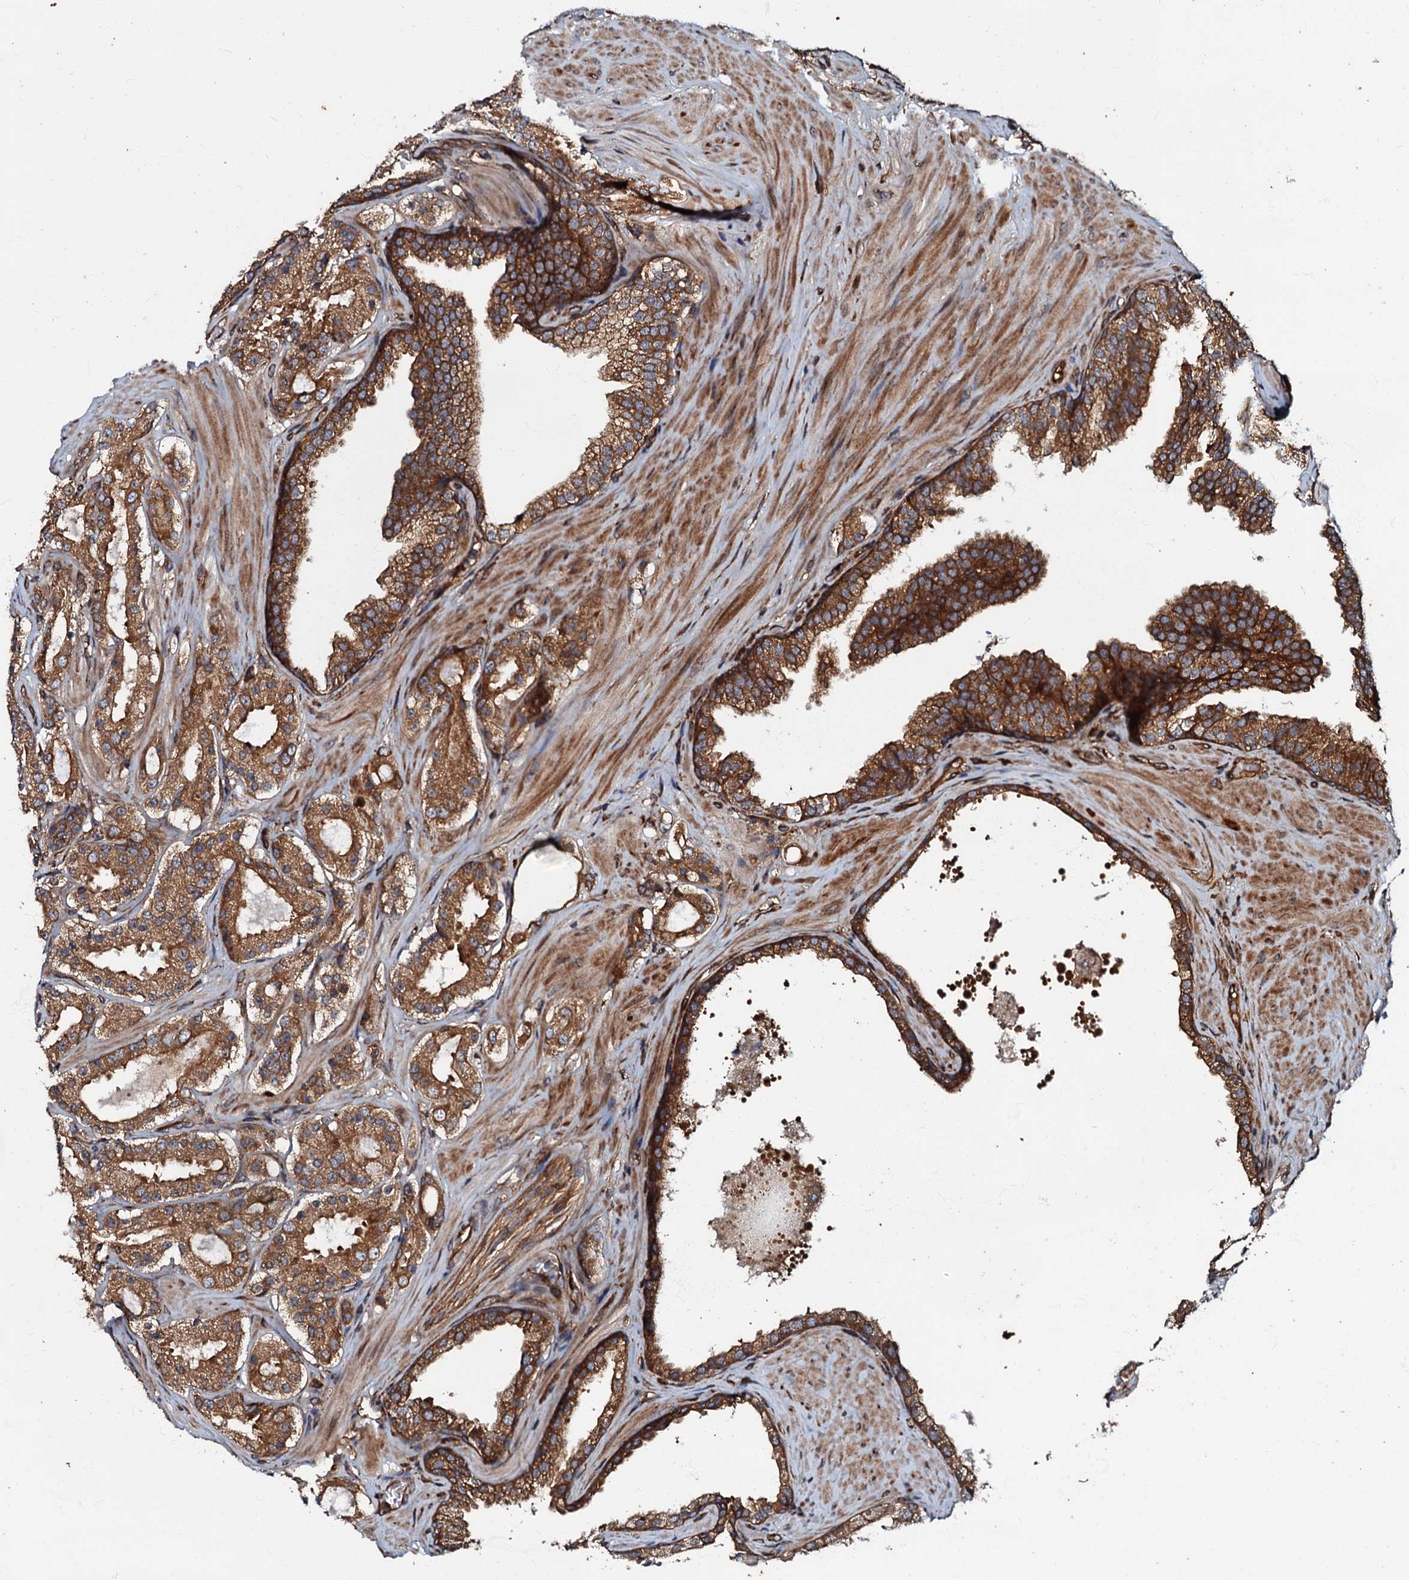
{"staining": {"intensity": "moderate", "quantity": ">75%", "location": "cytoplasmic/membranous"}, "tissue": "prostate cancer", "cell_type": "Tumor cells", "image_type": "cancer", "snomed": [{"axis": "morphology", "description": "Adenocarcinoma, High grade"}, {"axis": "topography", "description": "Prostate"}], "caption": "Immunohistochemistry histopathology image of neoplastic tissue: prostate cancer (adenocarcinoma (high-grade)) stained using IHC shows medium levels of moderate protein expression localized specifically in the cytoplasmic/membranous of tumor cells, appearing as a cytoplasmic/membranous brown color.", "gene": "BLOC1S6", "patient": {"sex": "male", "age": 65}}